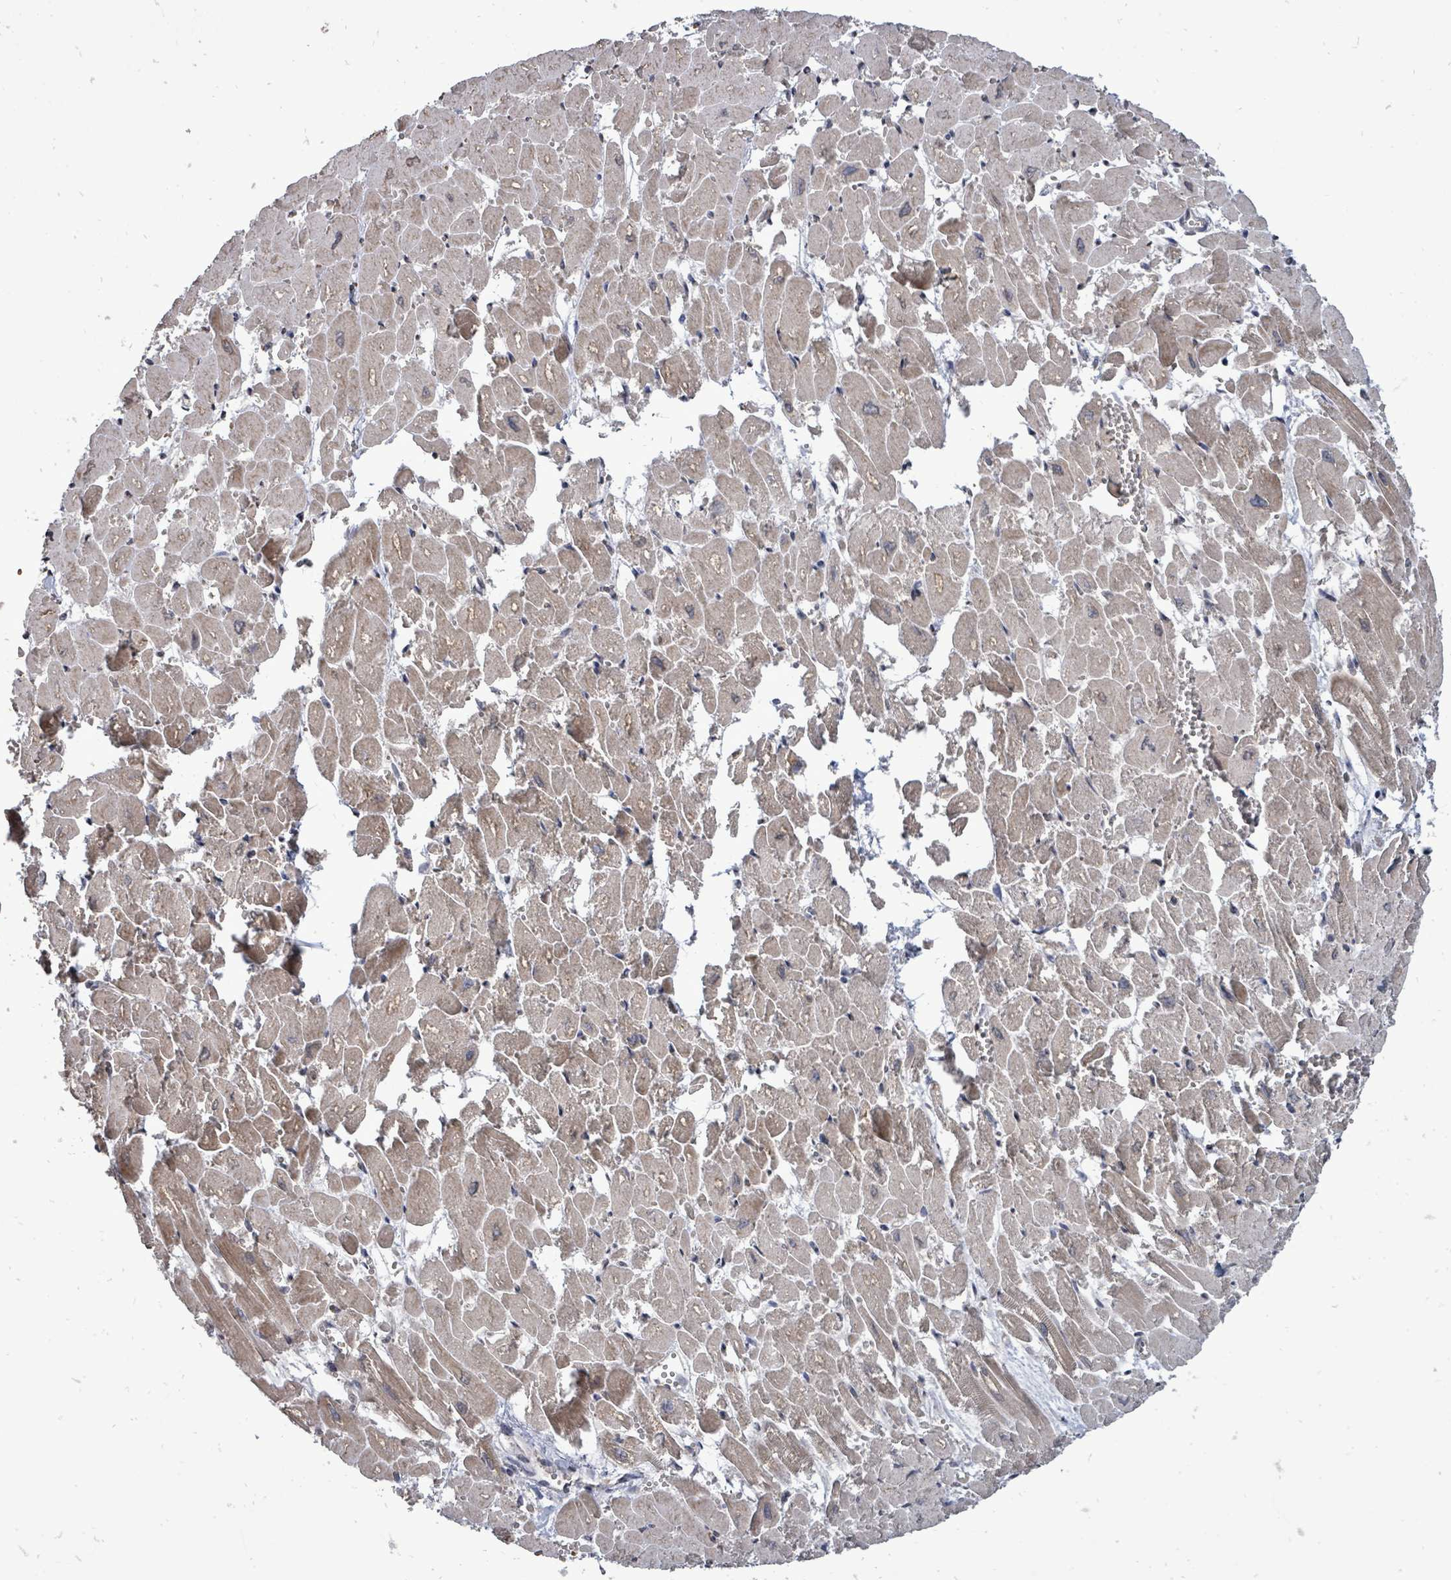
{"staining": {"intensity": "moderate", "quantity": ">75%", "location": "cytoplasmic/membranous"}, "tissue": "heart muscle", "cell_type": "Cardiomyocytes", "image_type": "normal", "snomed": [{"axis": "morphology", "description": "Normal tissue, NOS"}, {"axis": "topography", "description": "Heart"}], "caption": "Immunohistochemistry (IHC) image of unremarkable human heart muscle stained for a protein (brown), which demonstrates medium levels of moderate cytoplasmic/membranous expression in approximately >75% of cardiomyocytes.", "gene": "RALGAPB", "patient": {"sex": "male", "age": 54}}